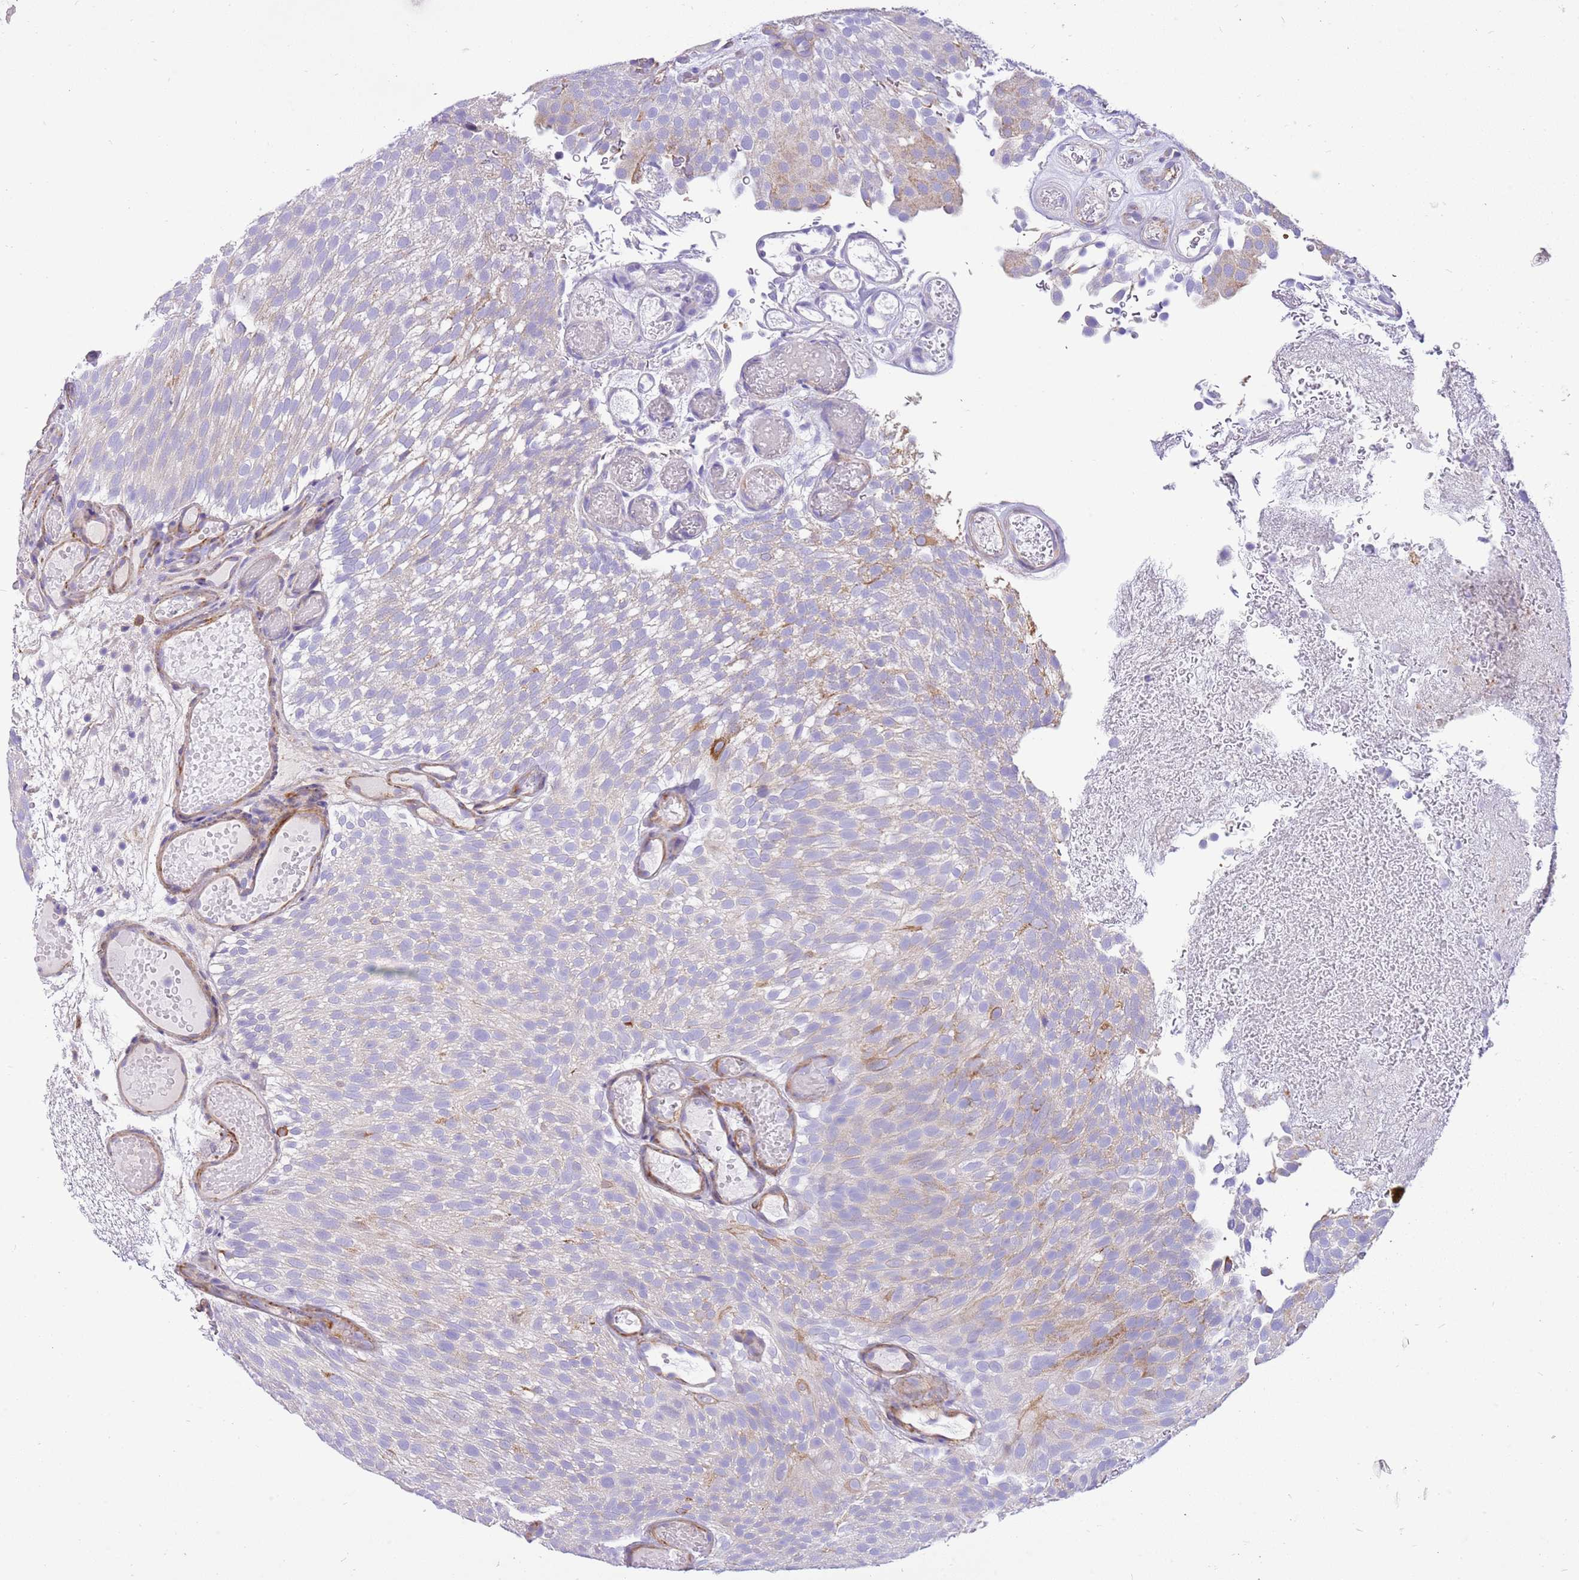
{"staining": {"intensity": "negative", "quantity": "none", "location": "none"}, "tissue": "urothelial cancer", "cell_type": "Tumor cells", "image_type": "cancer", "snomed": [{"axis": "morphology", "description": "Urothelial carcinoma, Low grade"}, {"axis": "topography", "description": "Urinary bladder"}], "caption": "Immunohistochemical staining of human low-grade urothelial carcinoma reveals no significant positivity in tumor cells.", "gene": "SERINC3", "patient": {"sex": "male", "age": 78}}